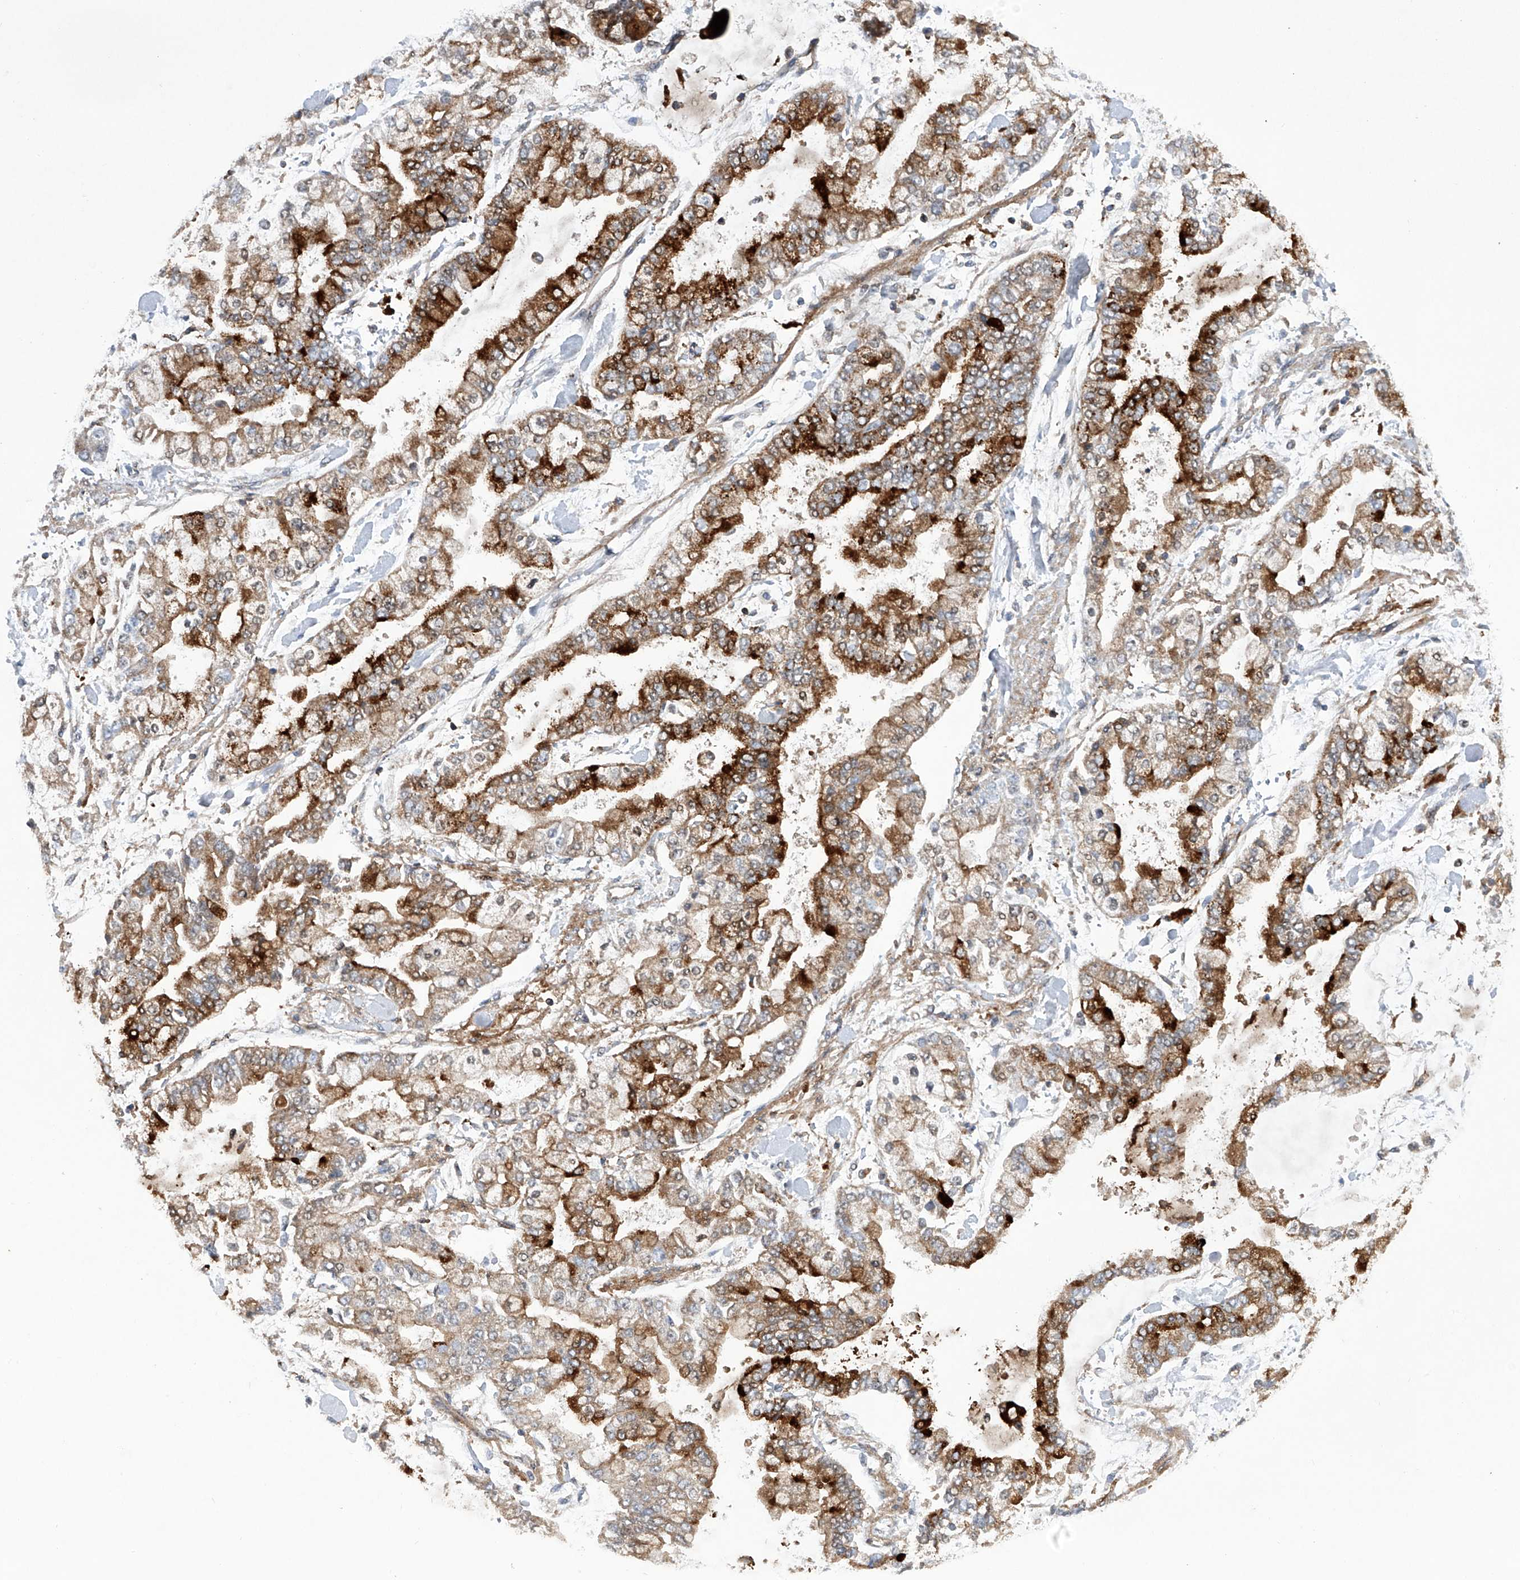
{"staining": {"intensity": "strong", "quantity": "25%-75%", "location": "cytoplasmic/membranous"}, "tissue": "stomach cancer", "cell_type": "Tumor cells", "image_type": "cancer", "snomed": [{"axis": "morphology", "description": "Normal tissue, NOS"}, {"axis": "morphology", "description": "Adenocarcinoma, NOS"}, {"axis": "topography", "description": "Stomach, upper"}, {"axis": "topography", "description": "Stomach"}], "caption": "An image showing strong cytoplasmic/membranous expression in approximately 25%-75% of tumor cells in stomach adenocarcinoma, as visualized by brown immunohistochemical staining.", "gene": "CISH", "patient": {"sex": "male", "age": 76}}